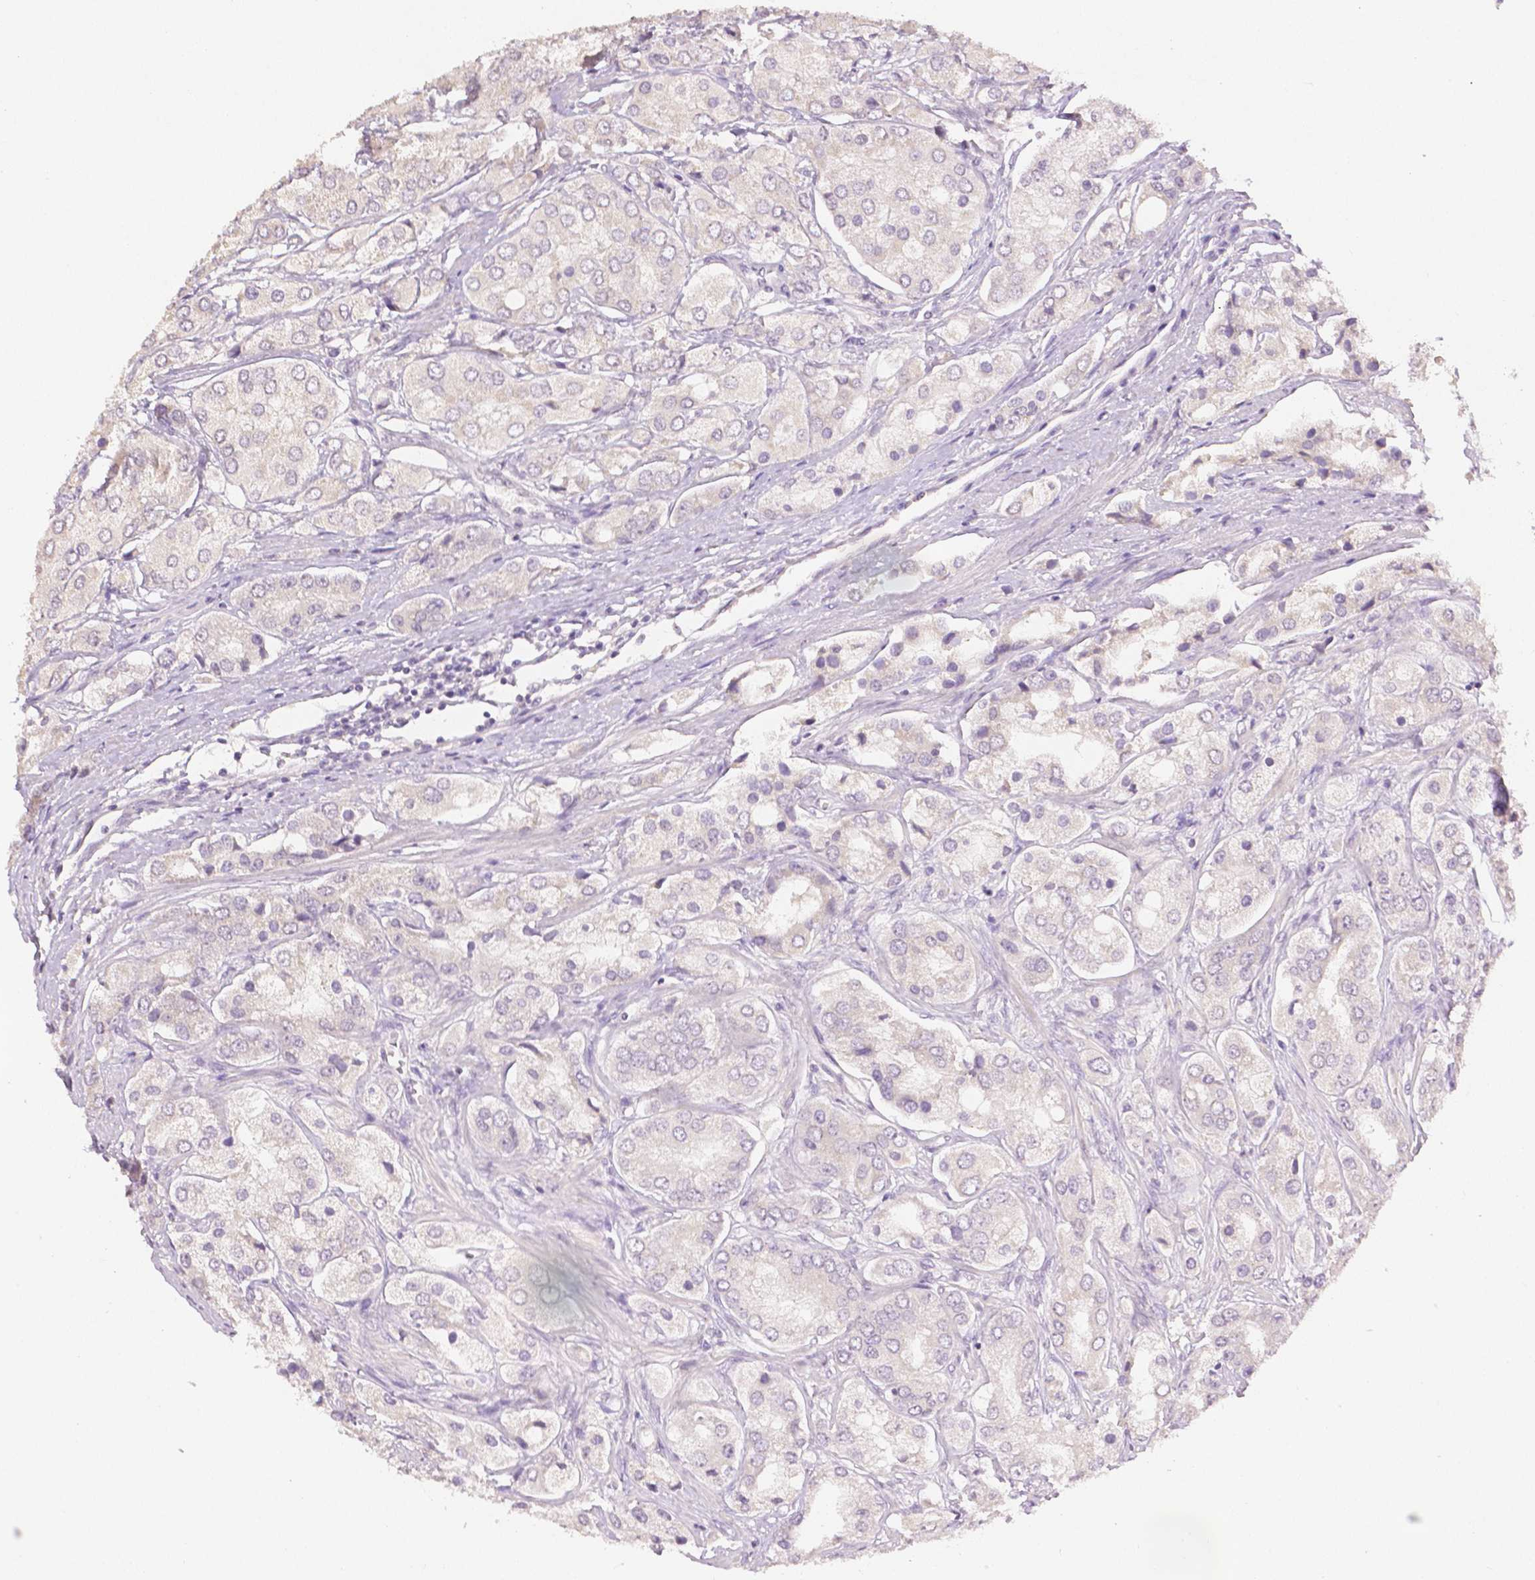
{"staining": {"intensity": "negative", "quantity": "none", "location": "none"}, "tissue": "prostate cancer", "cell_type": "Tumor cells", "image_type": "cancer", "snomed": [{"axis": "morphology", "description": "Adenocarcinoma, Low grade"}, {"axis": "topography", "description": "Prostate"}], "caption": "The image exhibits no staining of tumor cells in prostate adenocarcinoma (low-grade). (DAB immunohistochemistry (IHC) with hematoxylin counter stain).", "gene": "TGM1", "patient": {"sex": "male", "age": 69}}